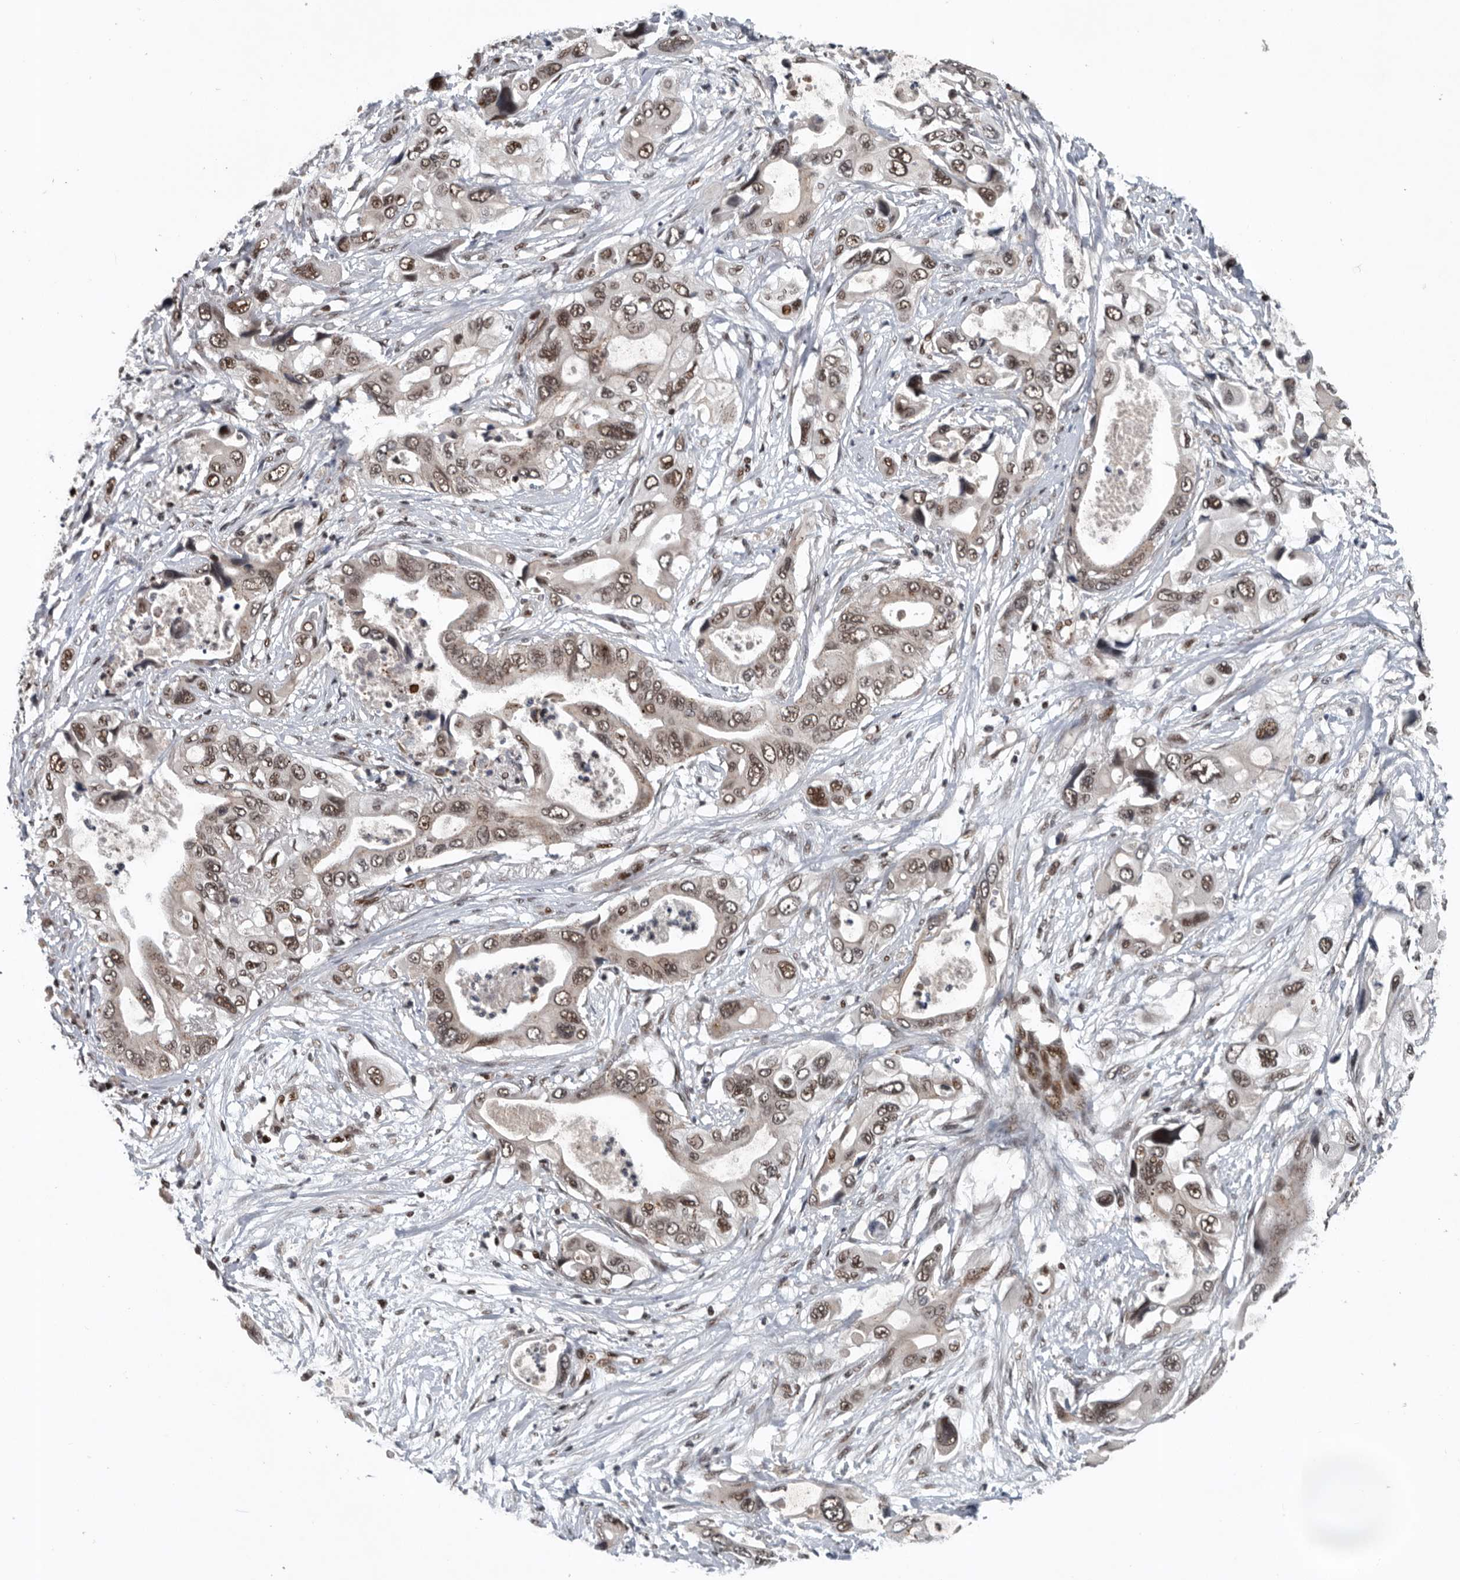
{"staining": {"intensity": "moderate", "quantity": ">75%", "location": "nuclear"}, "tissue": "pancreatic cancer", "cell_type": "Tumor cells", "image_type": "cancer", "snomed": [{"axis": "morphology", "description": "Adenocarcinoma, NOS"}, {"axis": "topography", "description": "Pancreas"}], "caption": "Pancreatic cancer (adenocarcinoma) tissue exhibits moderate nuclear positivity in about >75% of tumor cells", "gene": "SENP7", "patient": {"sex": "male", "age": 66}}